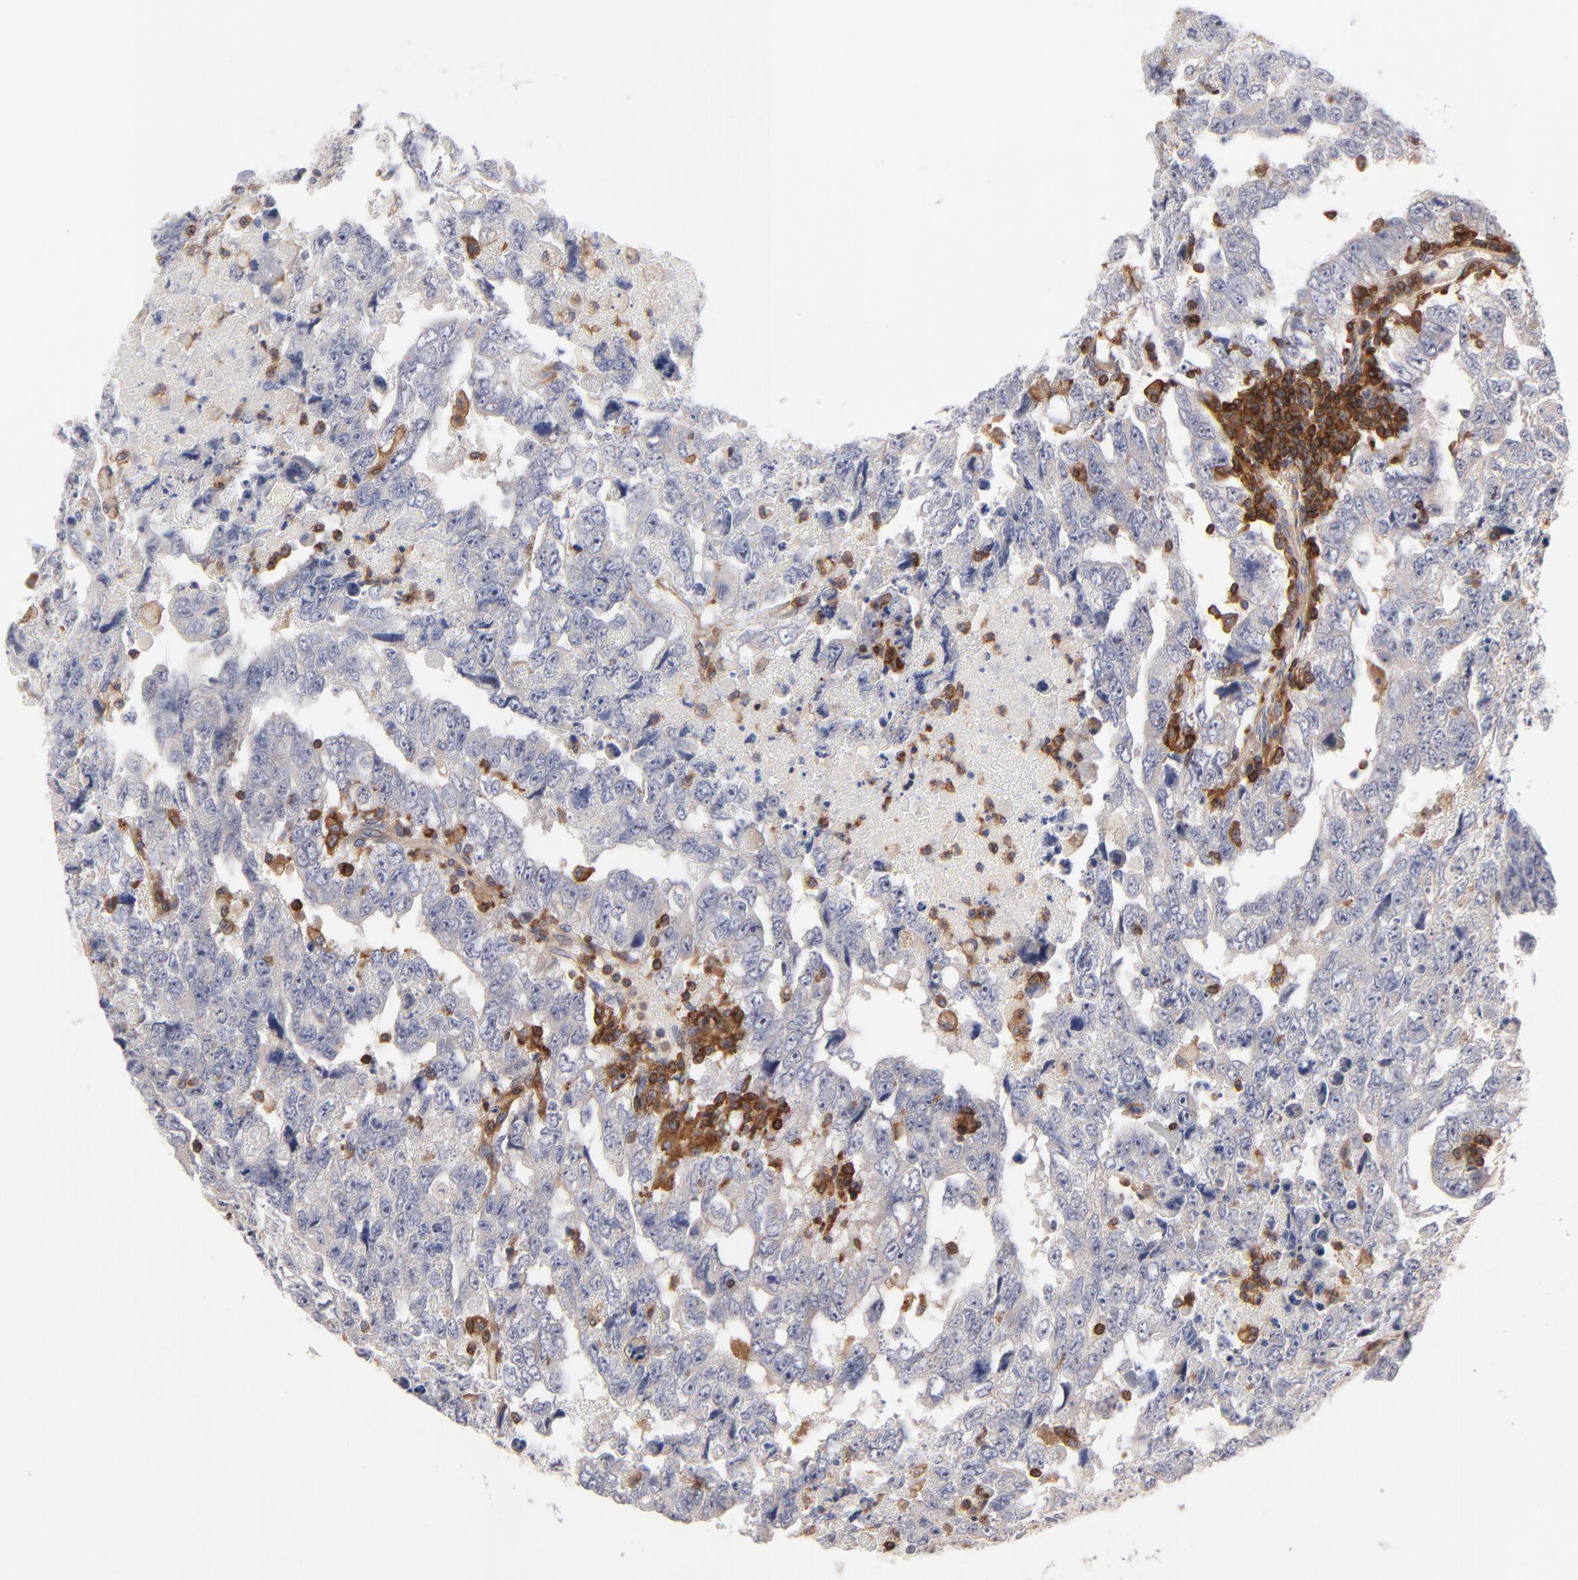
{"staining": {"intensity": "negative", "quantity": "none", "location": "none"}, "tissue": "testis cancer", "cell_type": "Tumor cells", "image_type": "cancer", "snomed": [{"axis": "morphology", "description": "Carcinoma, Embryonal, NOS"}, {"axis": "topography", "description": "Testis"}], "caption": "High power microscopy micrograph of an IHC image of embryonal carcinoma (testis), revealing no significant positivity in tumor cells. The staining was performed using DAB to visualize the protein expression in brown, while the nuclei were stained in blue with hematoxylin (Magnification: 20x).", "gene": "WIPF1", "patient": {"sex": "male", "age": 36}}